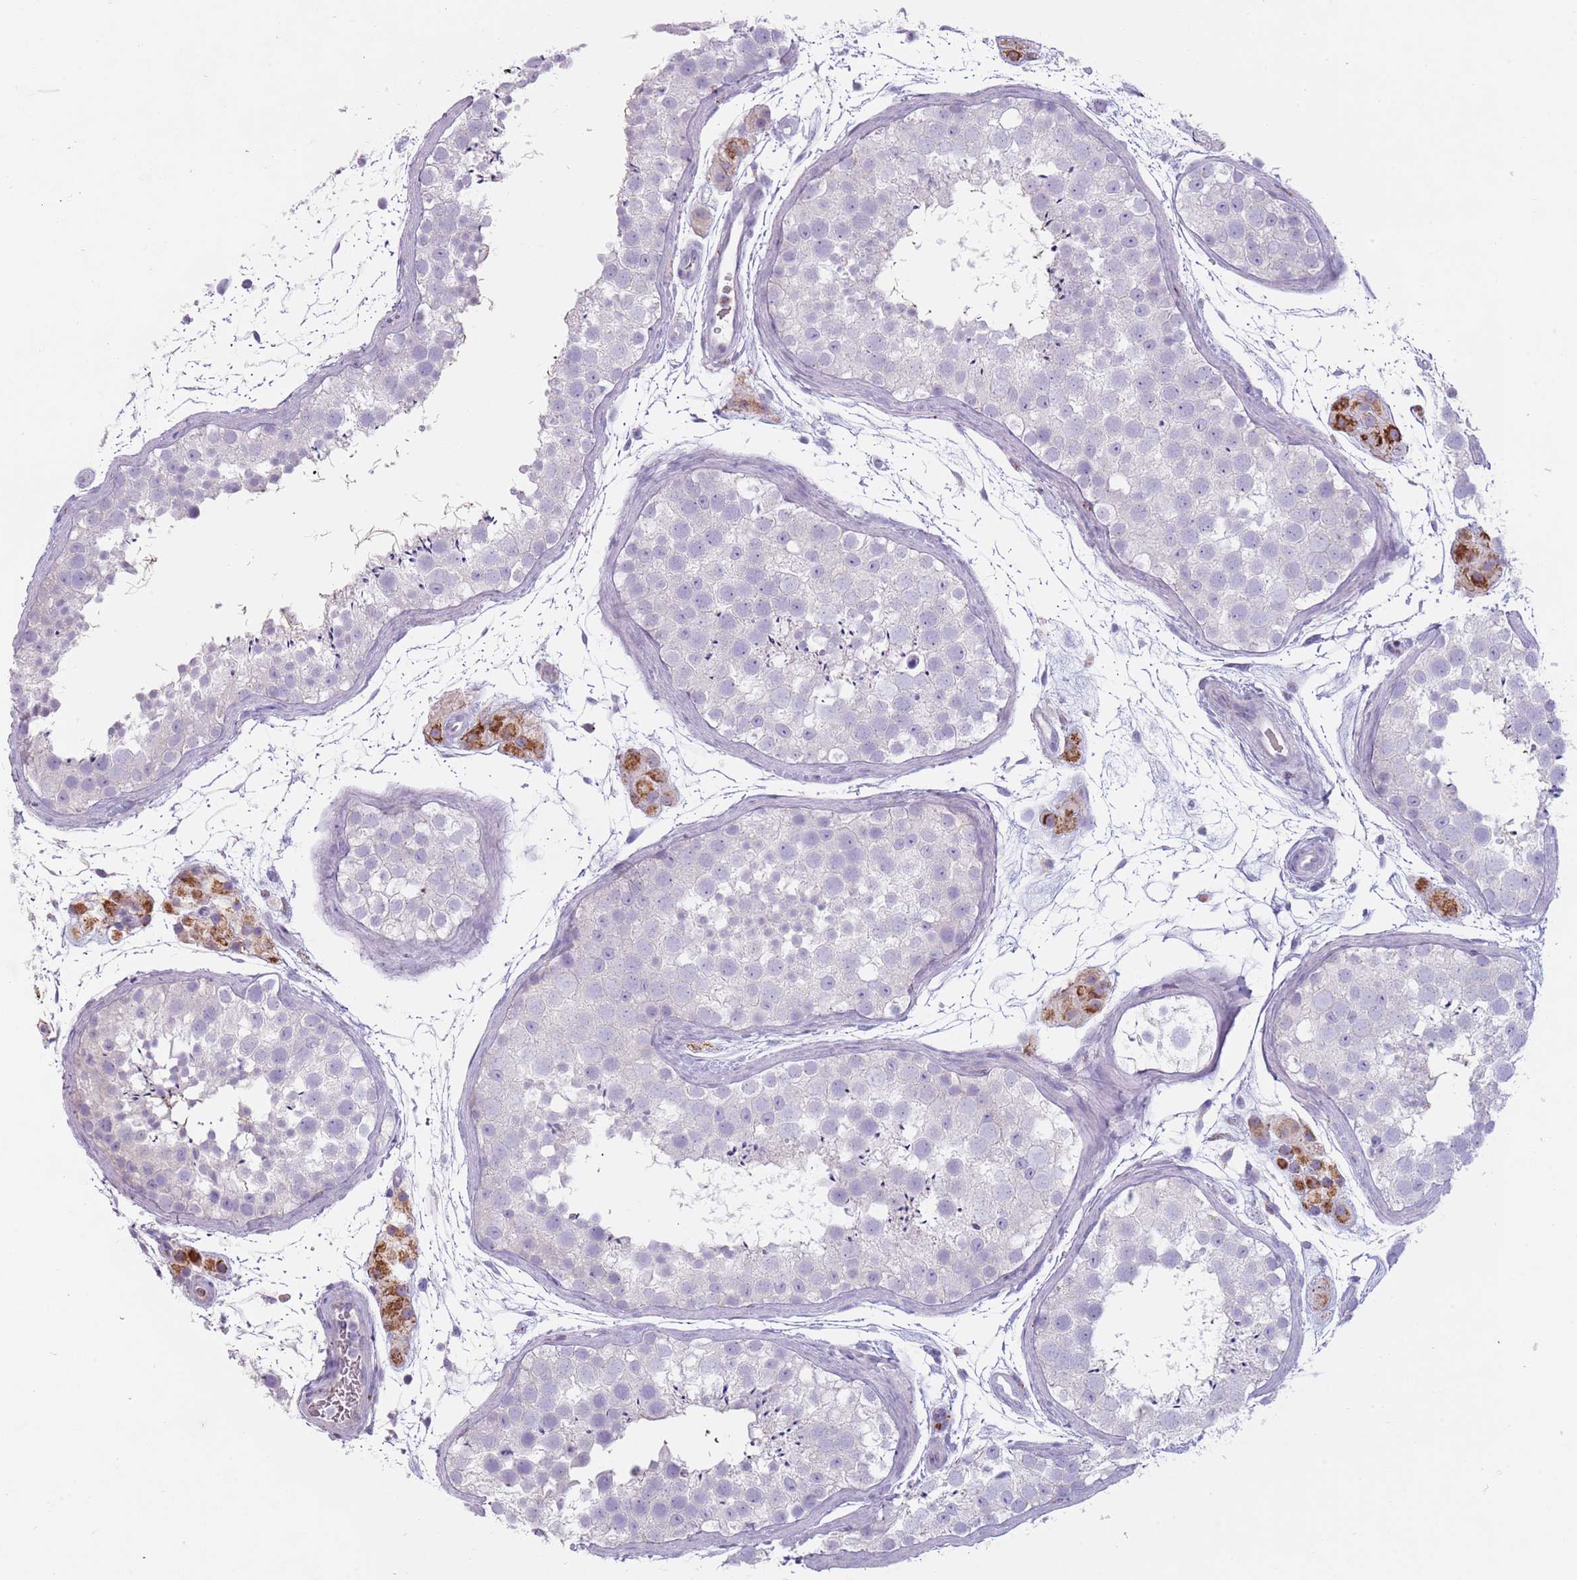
{"staining": {"intensity": "negative", "quantity": "none", "location": "none"}, "tissue": "testis", "cell_type": "Cells in seminiferous ducts", "image_type": "normal", "snomed": [{"axis": "morphology", "description": "Normal tissue, NOS"}, {"axis": "topography", "description": "Testis"}], "caption": "A micrograph of human testis is negative for staining in cells in seminiferous ducts. Nuclei are stained in blue.", "gene": "NWD2", "patient": {"sex": "male", "age": 41}}